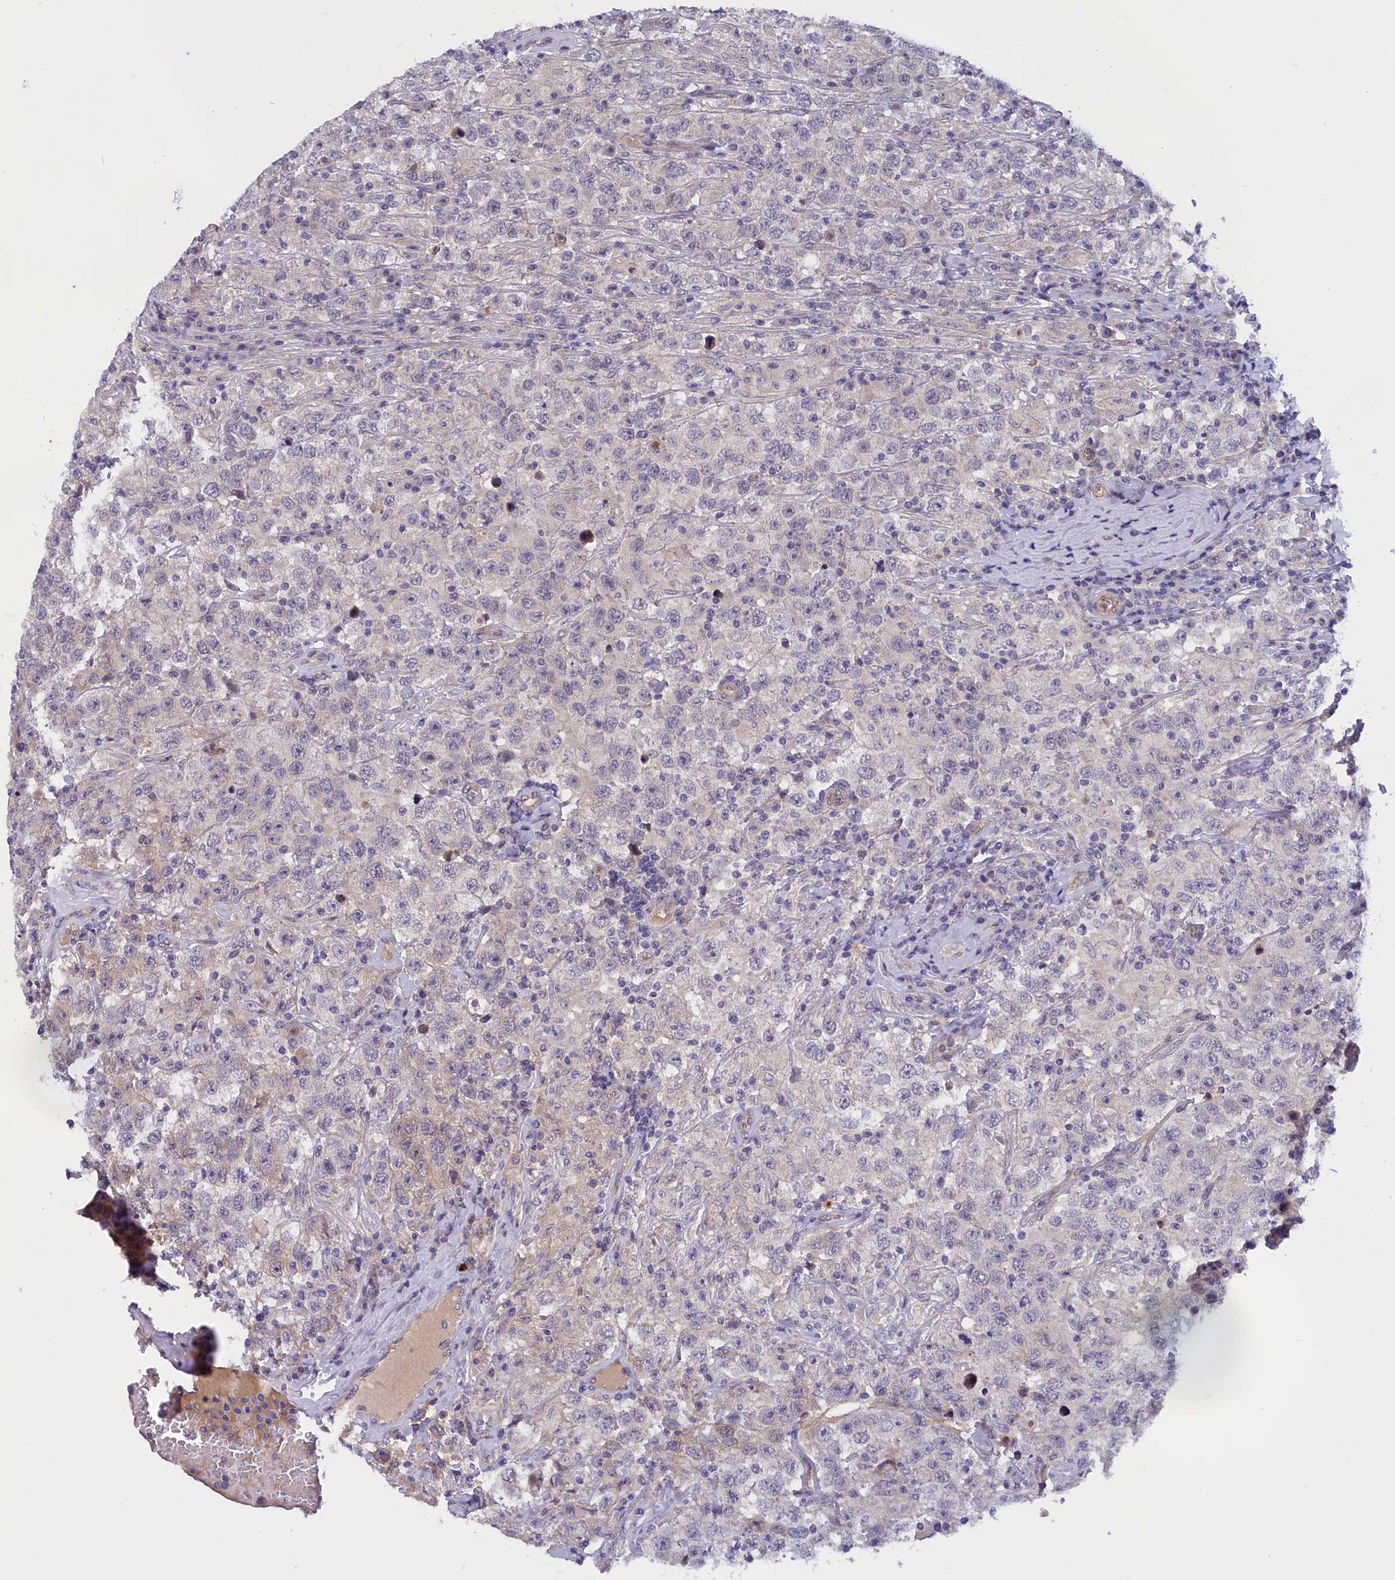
{"staining": {"intensity": "negative", "quantity": "none", "location": "none"}, "tissue": "testis cancer", "cell_type": "Tumor cells", "image_type": "cancer", "snomed": [{"axis": "morphology", "description": "Seminoma, NOS"}, {"axis": "topography", "description": "Testis"}], "caption": "This is a histopathology image of immunohistochemistry staining of testis seminoma, which shows no expression in tumor cells. (Immunohistochemistry, brightfield microscopy, high magnification).", "gene": "IGFALS", "patient": {"sex": "male", "age": 41}}